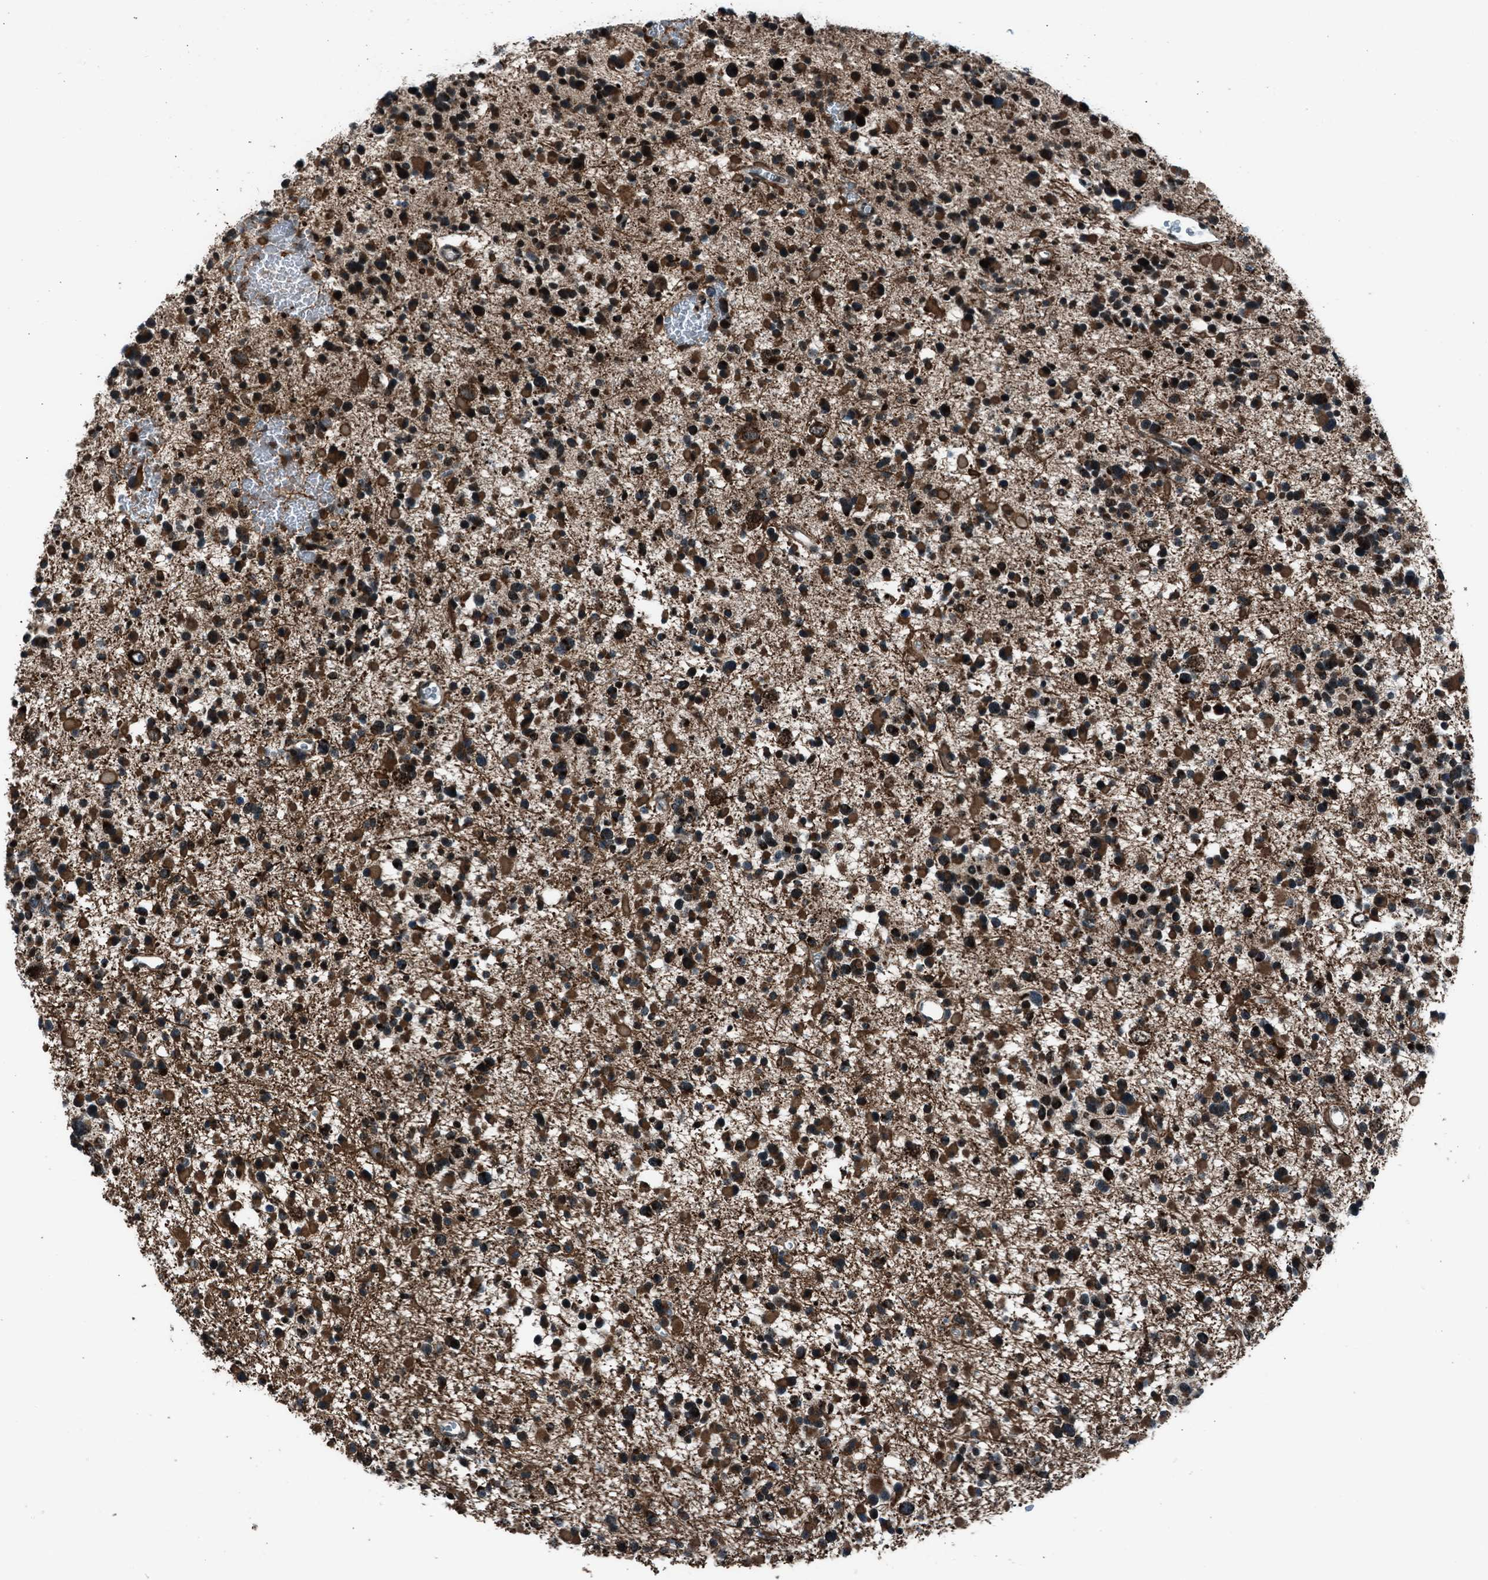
{"staining": {"intensity": "moderate", "quantity": ">75%", "location": "cytoplasmic/membranous,nuclear"}, "tissue": "glioma", "cell_type": "Tumor cells", "image_type": "cancer", "snomed": [{"axis": "morphology", "description": "Glioma, malignant, Low grade"}, {"axis": "topography", "description": "Brain"}], "caption": "Malignant glioma (low-grade) stained with DAB (3,3'-diaminobenzidine) IHC shows medium levels of moderate cytoplasmic/membranous and nuclear expression in about >75% of tumor cells.", "gene": "MORC3", "patient": {"sex": "female", "age": 22}}